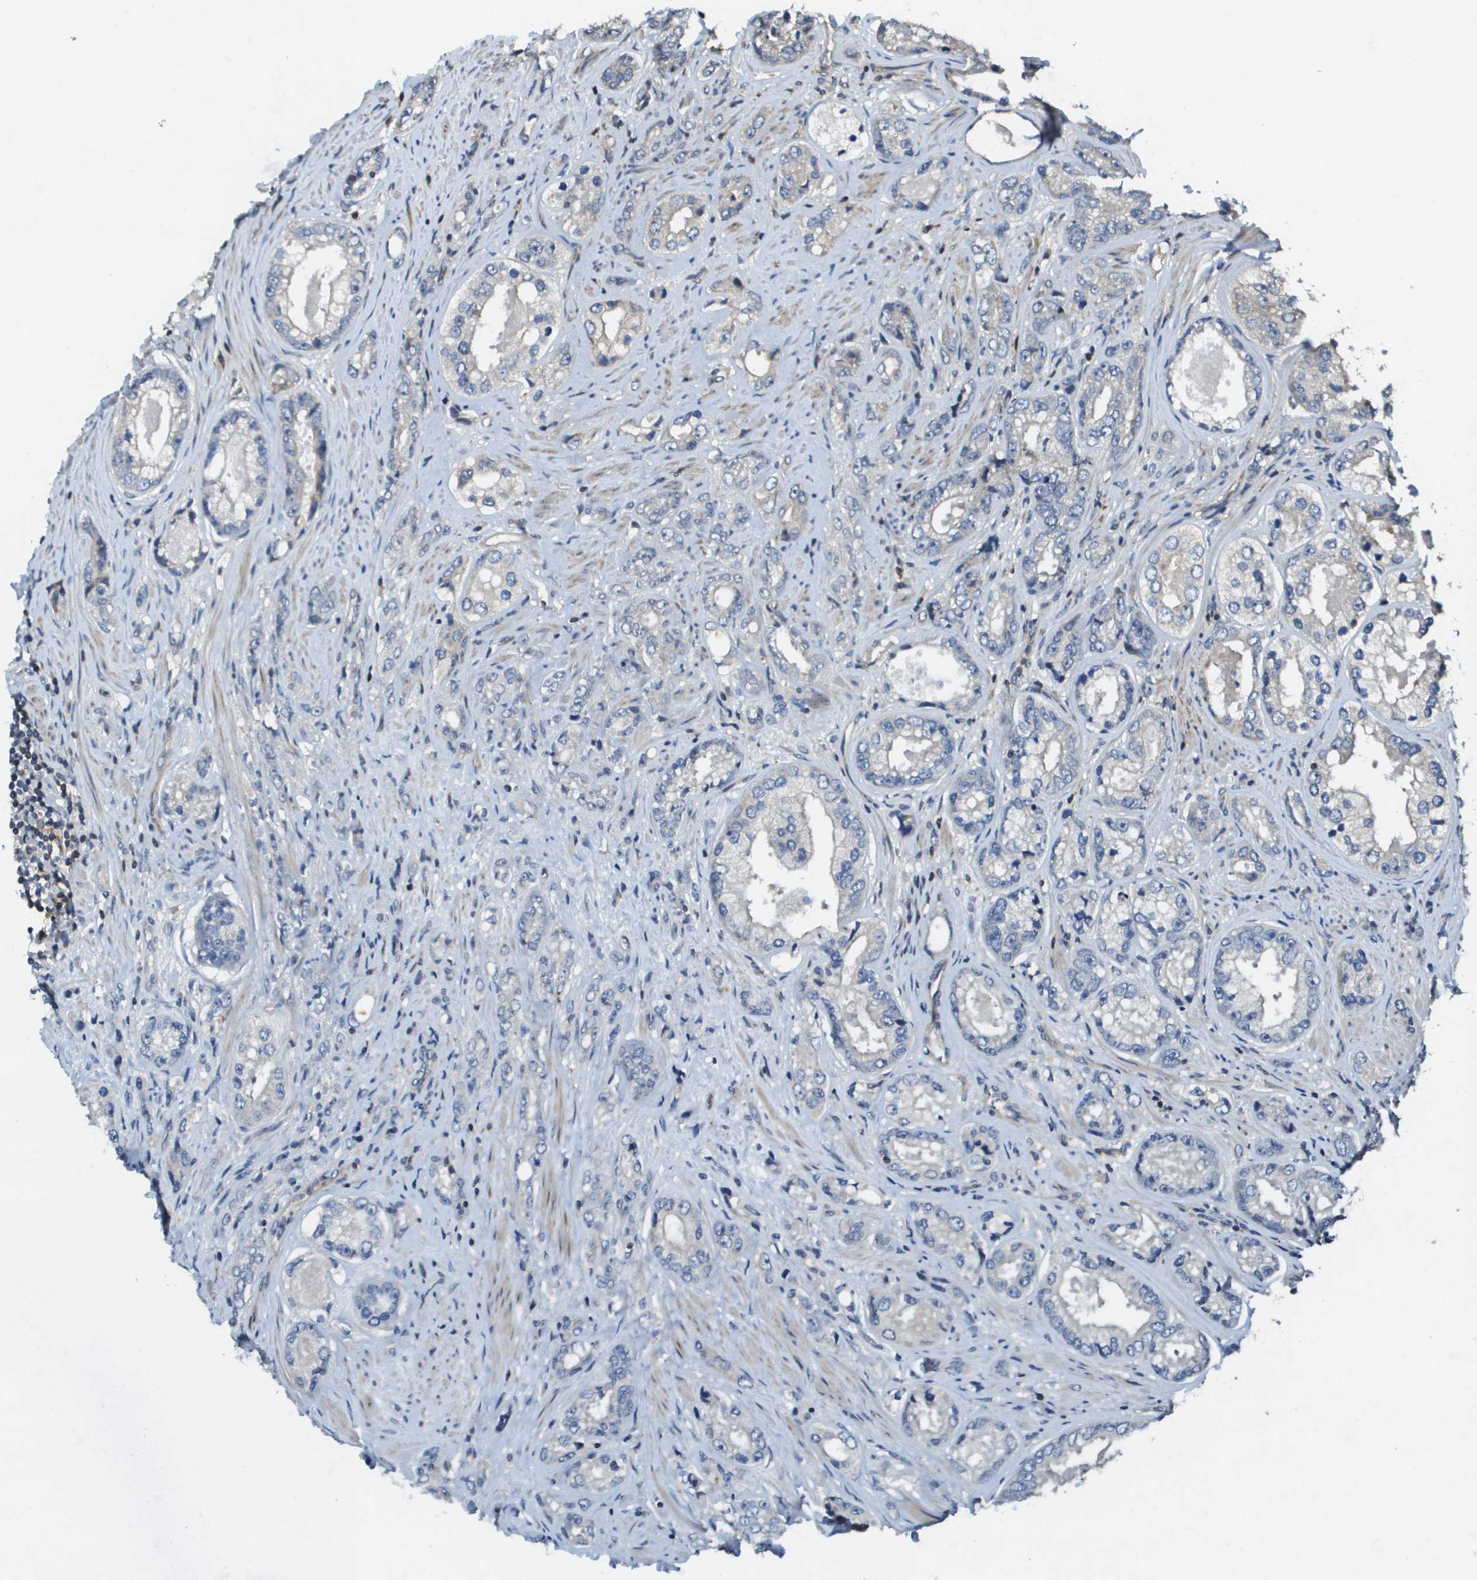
{"staining": {"intensity": "negative", "quantity": "none", "location": "none"}, "tissue": "prostate cancer", "cell_type": "Tumor cells", "image_type": "cancer", "snomed": [{"axis": "morphology", "description": "Adenocarcinoma, High grade"}, {"axis": "topography", "description": "Prostate"}], "caption": "Tumor cells are negative for brown protein staining in prostate cancer (adenocarcinoma (high-grade)). (DAB (3,3'-diaminobenzidine) immunohistochemistry (IHC), high magnification).", "gene": "SCN4B", "patient": {"sex": "male", "age": 61}}